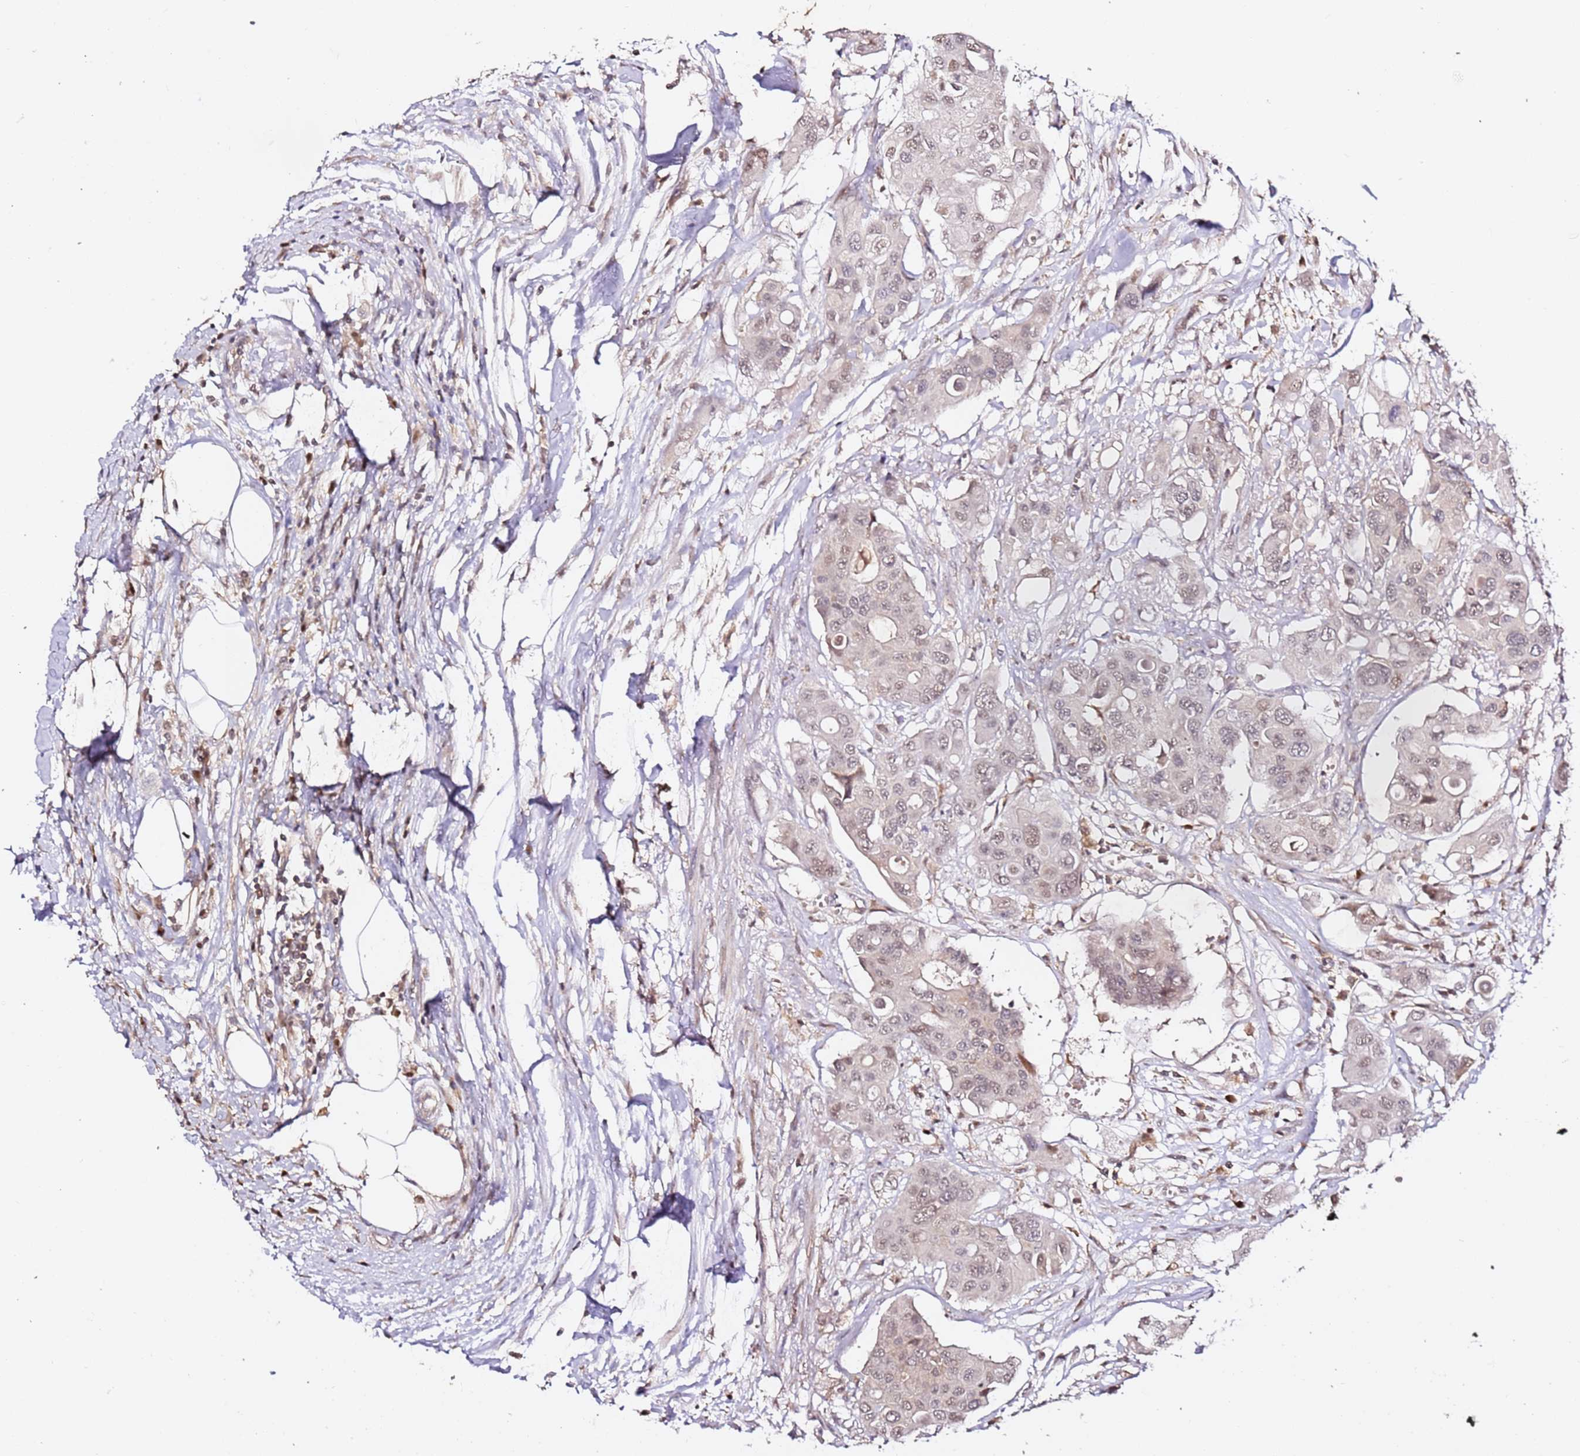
{"staining": {"intensity": "weak", "quantity": "25%-75%", "location": "nuclear"}, "tissue": "colorectal cancer", "cell_type": "Tumor cells", "image_type": "cancer", "snomed": [{"axis": "morphology", "description": "Adenocarcinoma, NOS"}, {"axis": "topography", "description": "Colon"}], "caption": "A micrograph of human adenocarcinoma (colorectal) stained for a protein demonstrates weak nuclear brown staining in tumor cells.", "gene": "OR5V1", "patient": {"sex": "male", "age": 77}}